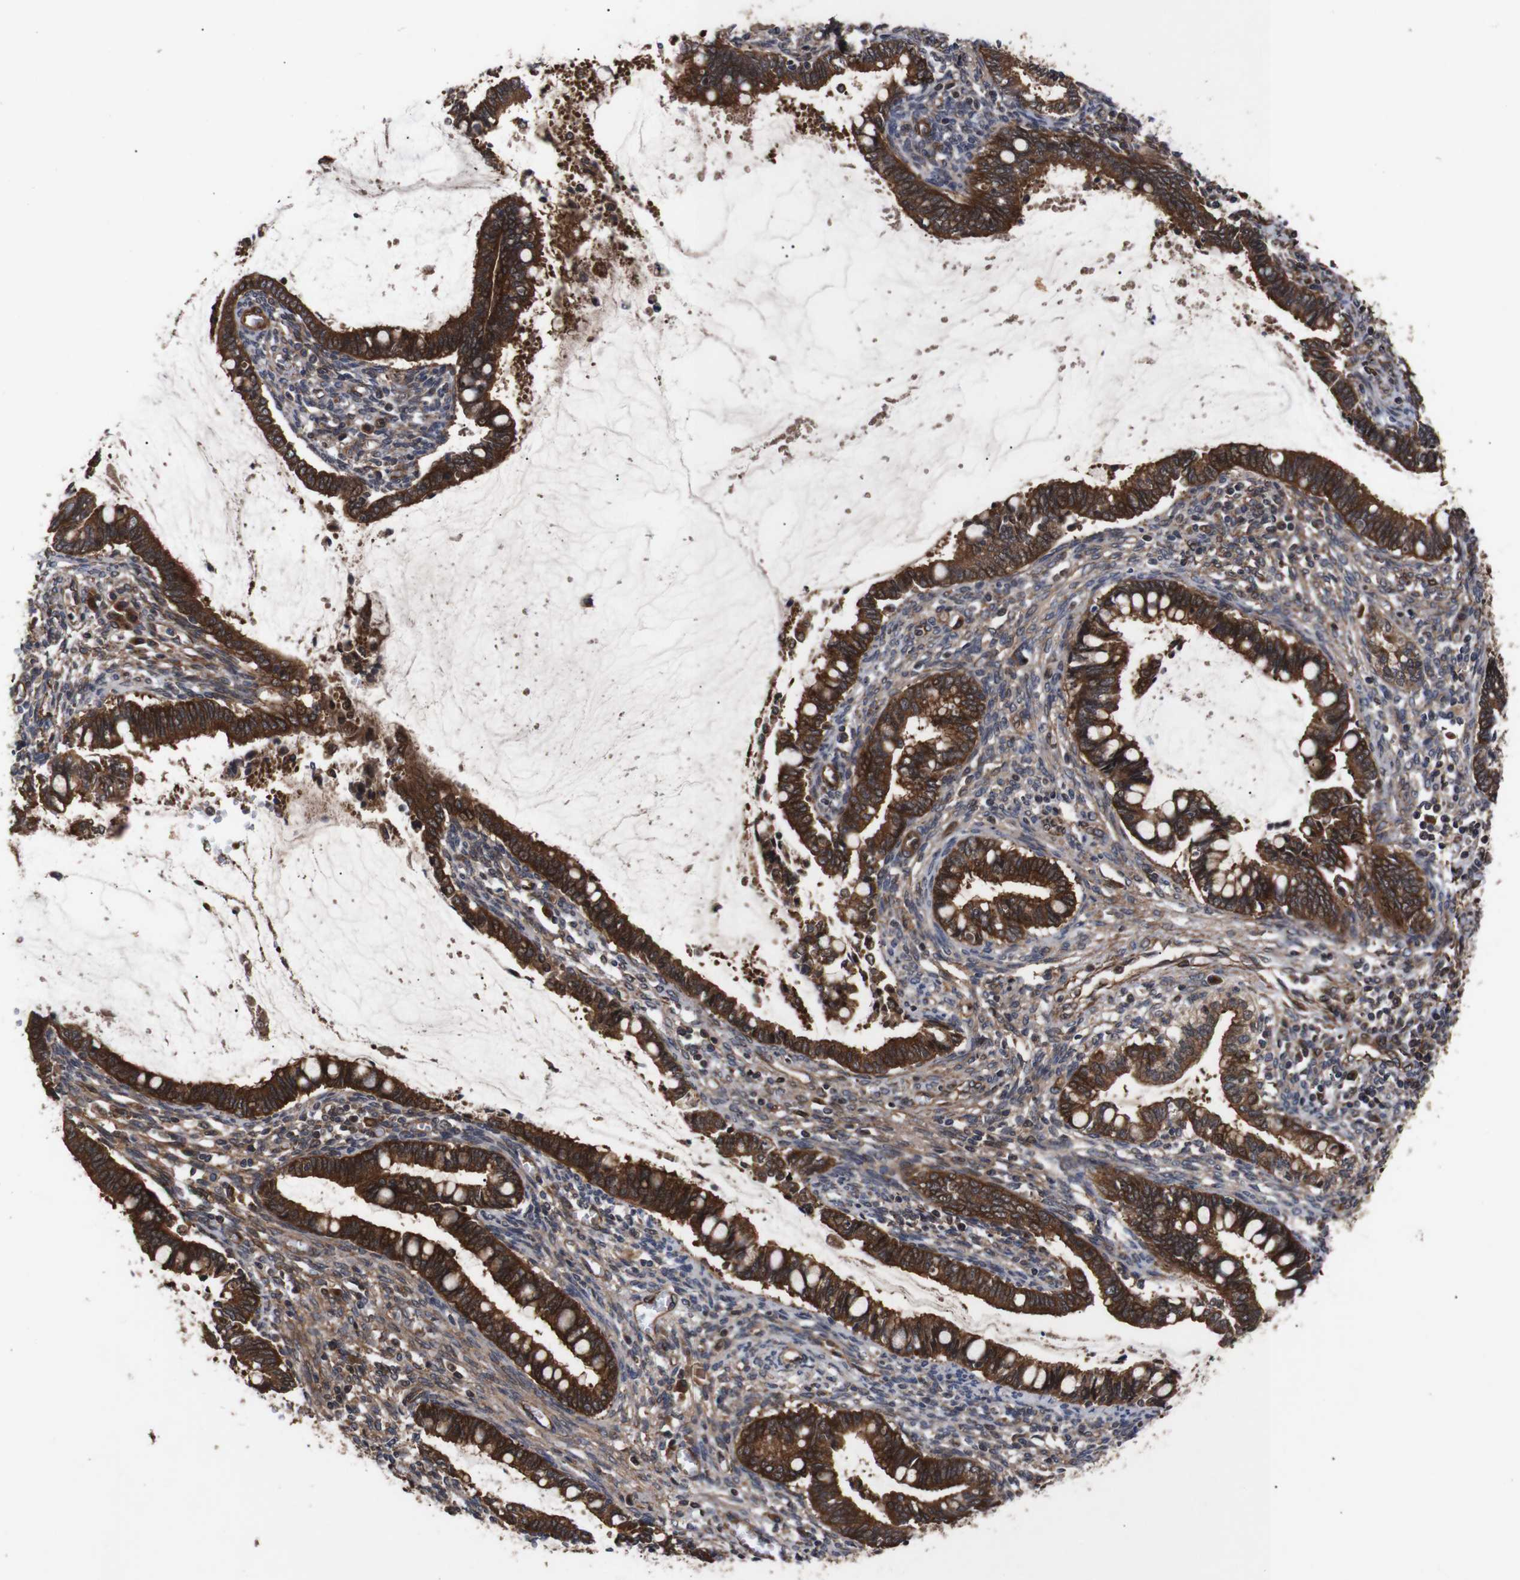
{"staining": {"intensity": "strong", "quantity": ">75%", "location": "cytoplasmic/membranous"}, "tissue": "cervical cancer", "cell_type": "Tumor cells", "image_type": "cancer", "snomed": [{"axis": "morphology", "description": "Adenocarcinoma, NOS"}, {"axis": "topography", "description": "Cervix"}], "caption": "Protein analysis of cervical cancer (adenocarcinoma) tissue shows strong cytoplasmic/membranous positivity in about >75% of tumor cells. Nuclei are stained in blue.", "gene": "PAWR", "patient": {"sex": "female", "age": 44}}